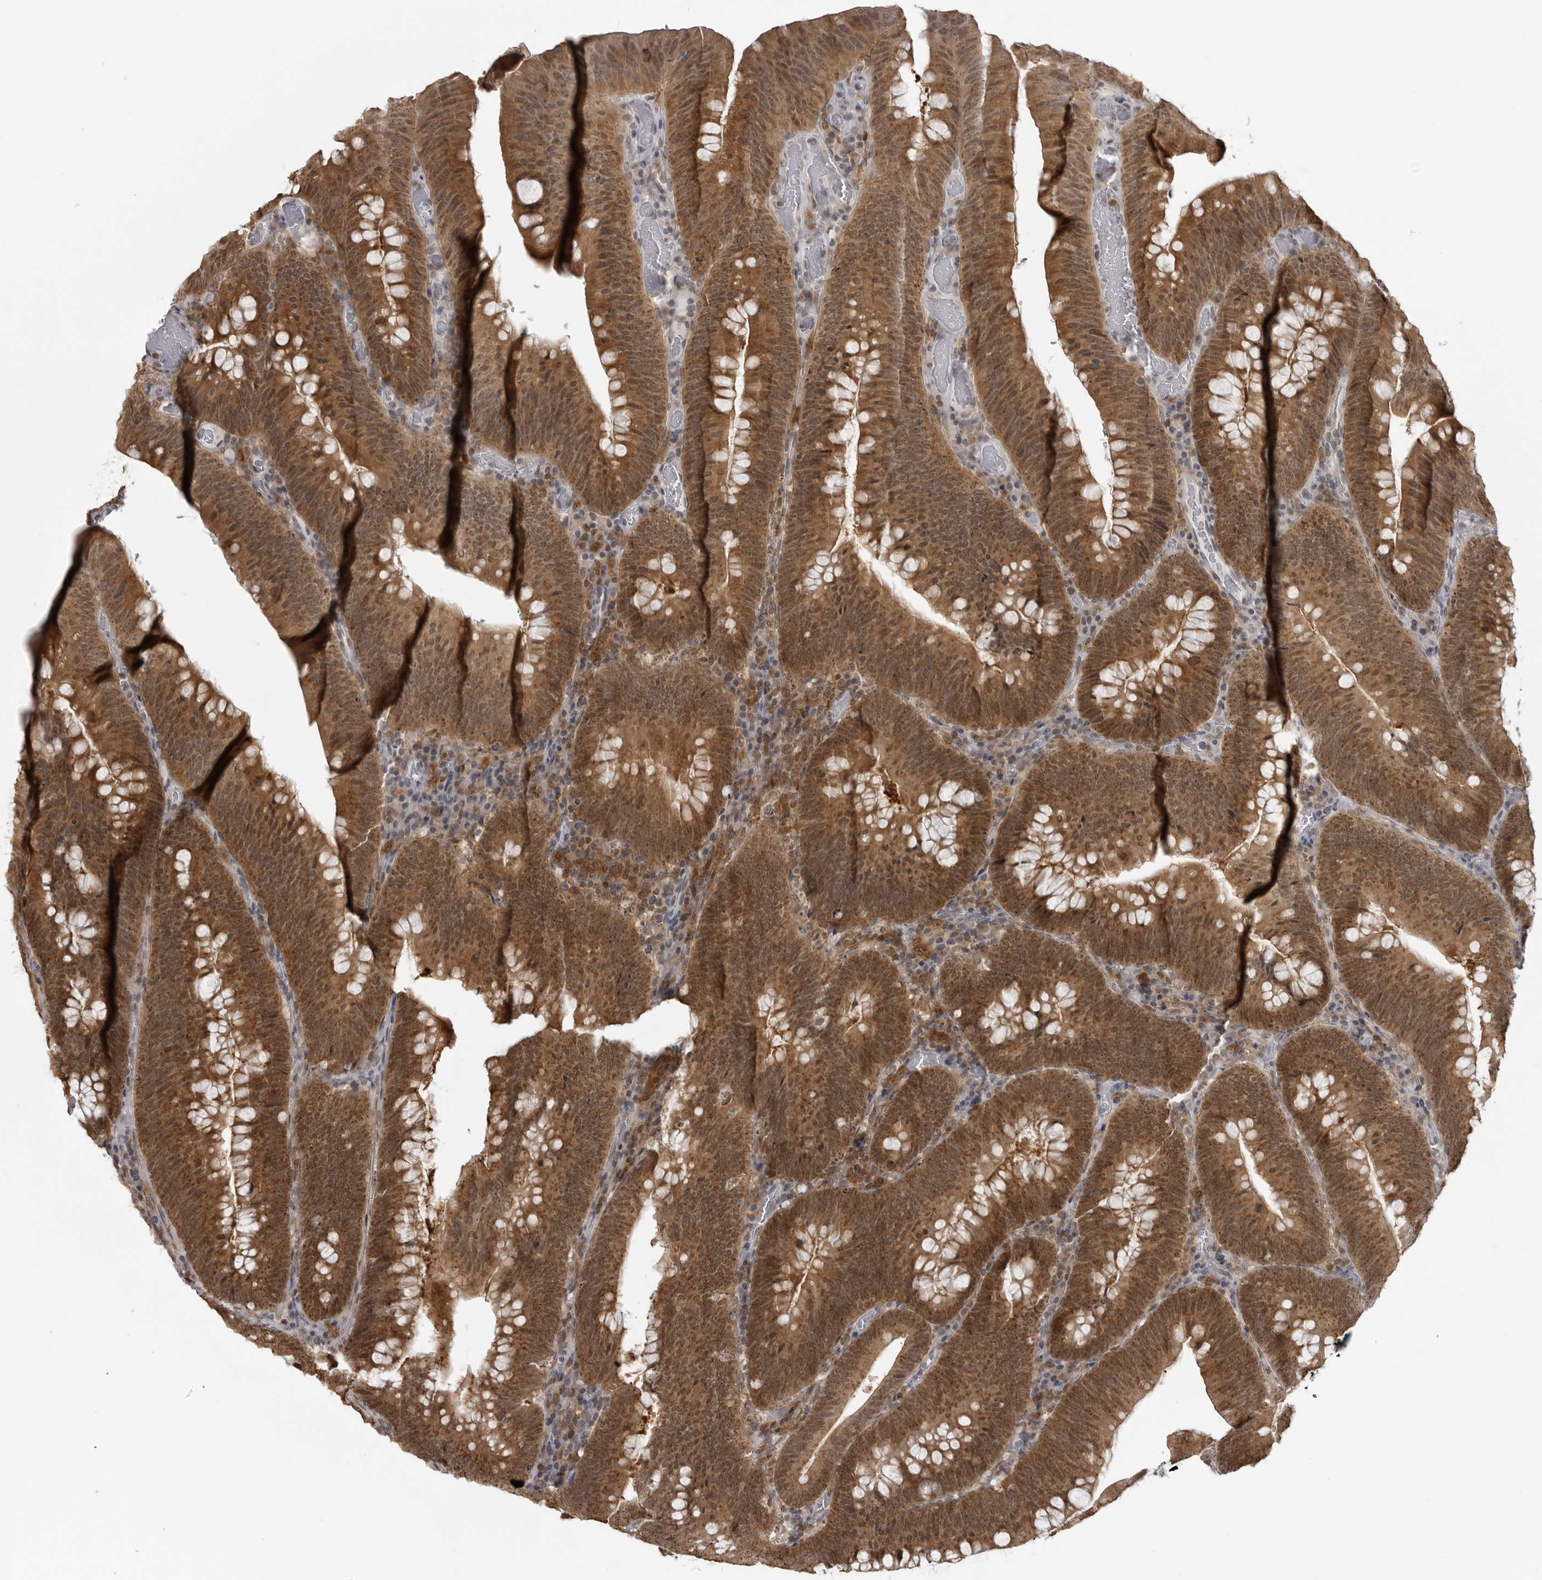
{"staining": {"intensity": "moderate", "quantity": ">75%", "location": "cytoplasmic/membranous,nuclear"}, "tissue": "colorectal cancer", "cell_type": "Tumor cells", "image_type": "cancer", "snomed": [{"axis": "morphology", "description": "Normal tissue, NOS"}, {"axis": "topography", "description": "Colon"}], "caption": "Immunohistochemical staining of human colorectal cancer reveals medium levels of moderate cytoplasmic/membranous and nuclear protein staining in approximately >75% of tumor cells.", "gene": "PDCL3", "patient": {"sex": "female", "age": 82}}